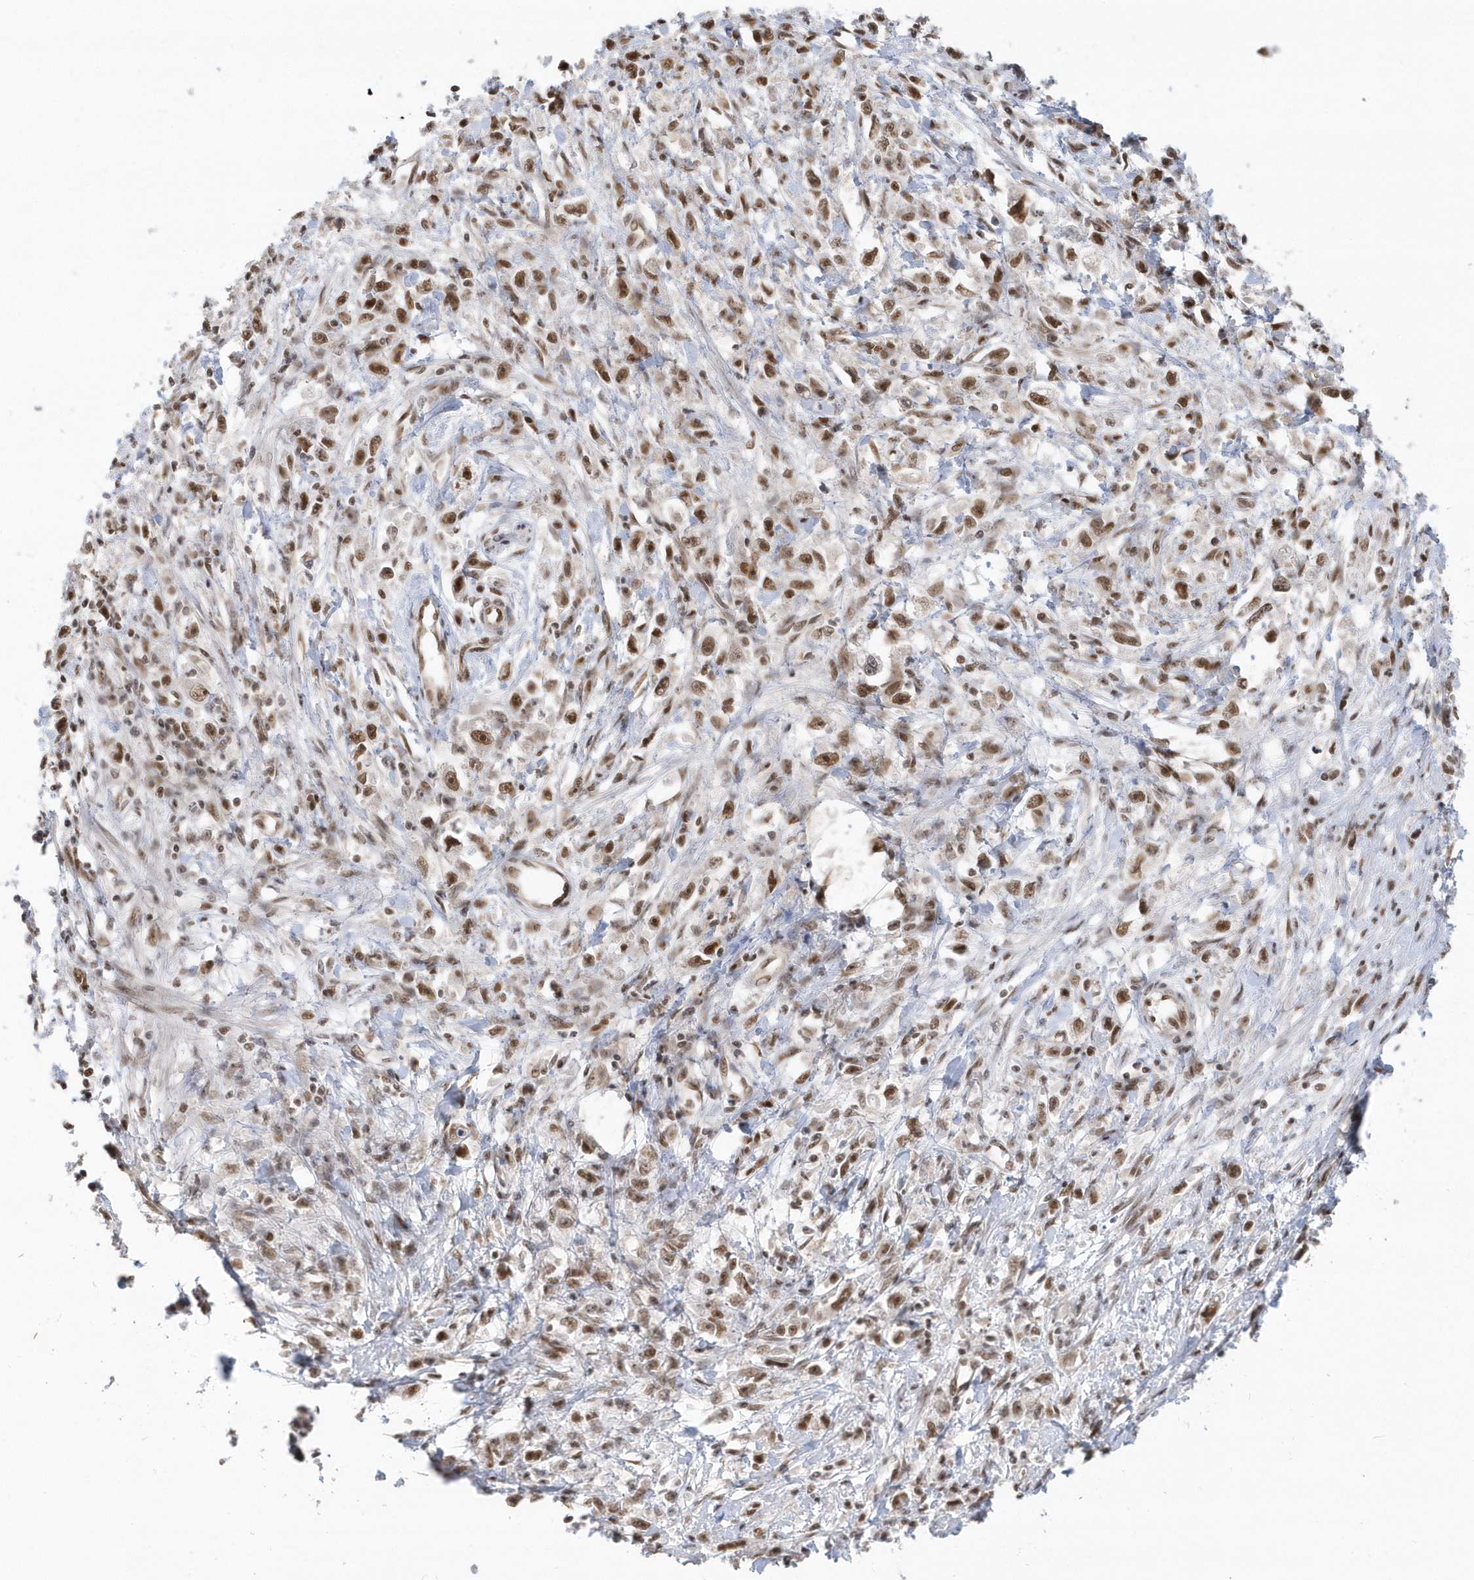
{"staining": {"intensity": "moderate", "quantity": ">75%", "location": "nuclear"}, "tissue": "stomach cancer", "cell_type": "Tumor cells", "image_type": "cancer", "snomed": [{"axis": "morphology", "description": "Adenocarcinoma, NOS"}, {"axis": "topography", "description": "Stomach"}], "caption": "High-magnification brightfield microscopy of stomach cancer stained with DAB (3,3'-diaminobenzidine) (brown) and counterstained with hematoxylin (blue). tumor cells exhibit moderate nuclear positivity is appreciated in about>75% of cells.", "gene": "SEPHS1", "patient": {"sex": "female", "age": 59}}